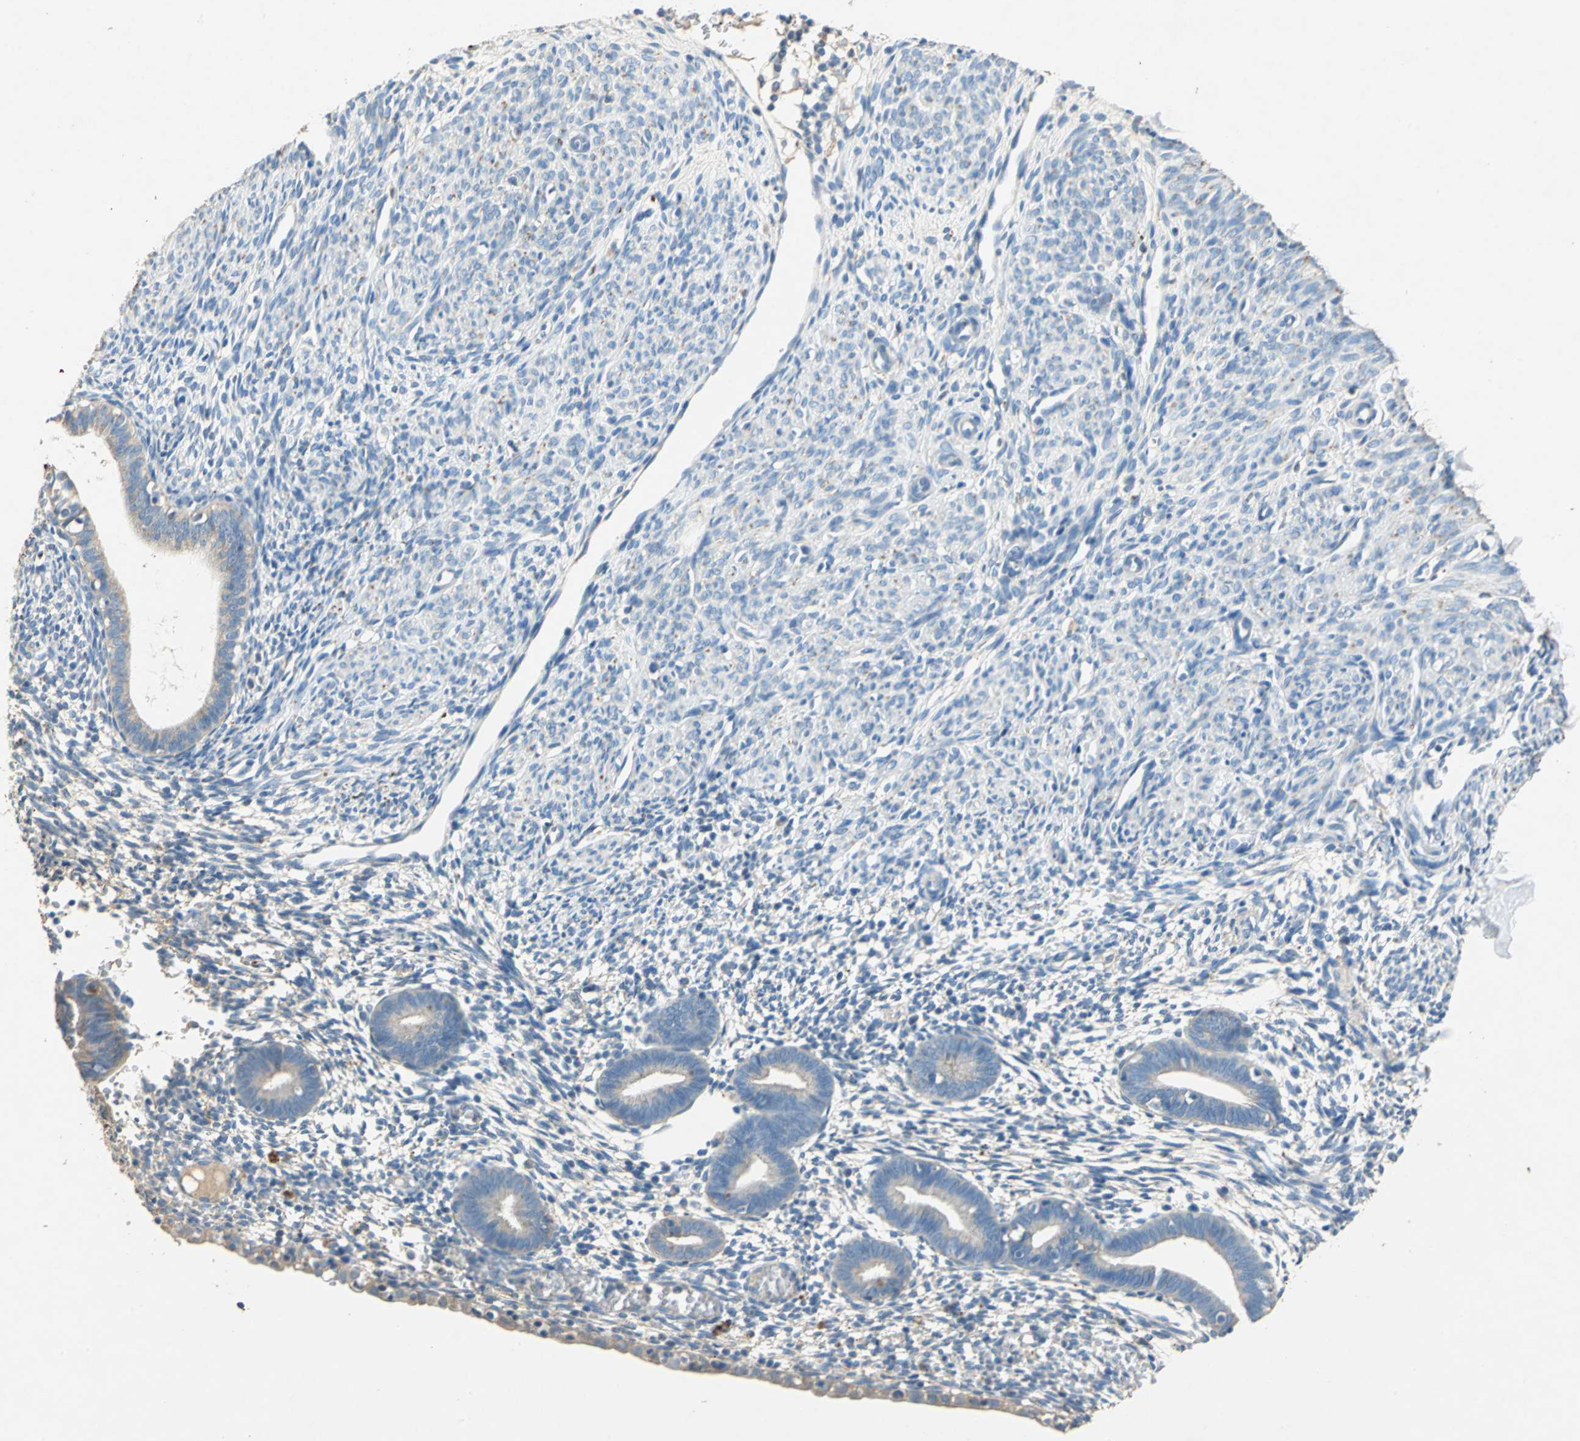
{"staining": {"intensity": "weak", "quantity": "25%-75%", "location": "cytoplasmic/membranous"}, "tissue": "endometrium", "cell_type": "Cells in endometrial stroma", "image_type": "normal", "snomed": [{"axis": "morphology", "description": "Normal tissue, NOS"}, {"axis": "morphology", "description": "Atrophy, NOS"}, {"axis": "topography", "description": "Uterus"}, {"axis": "topography", "description": "Endometrium"}], "caption": "This photomicrograph displays unremarkable endometrium stained with immunohistochemistry (IHC) to label a protein in brown. The cytoplasmic/membranous of cells in endometrial stroma show weak positivity for the protein. Nuclei are counter-stained blue.", "gene": "ADAMTS5", "patient": {"sex": "female", "age": 68}}